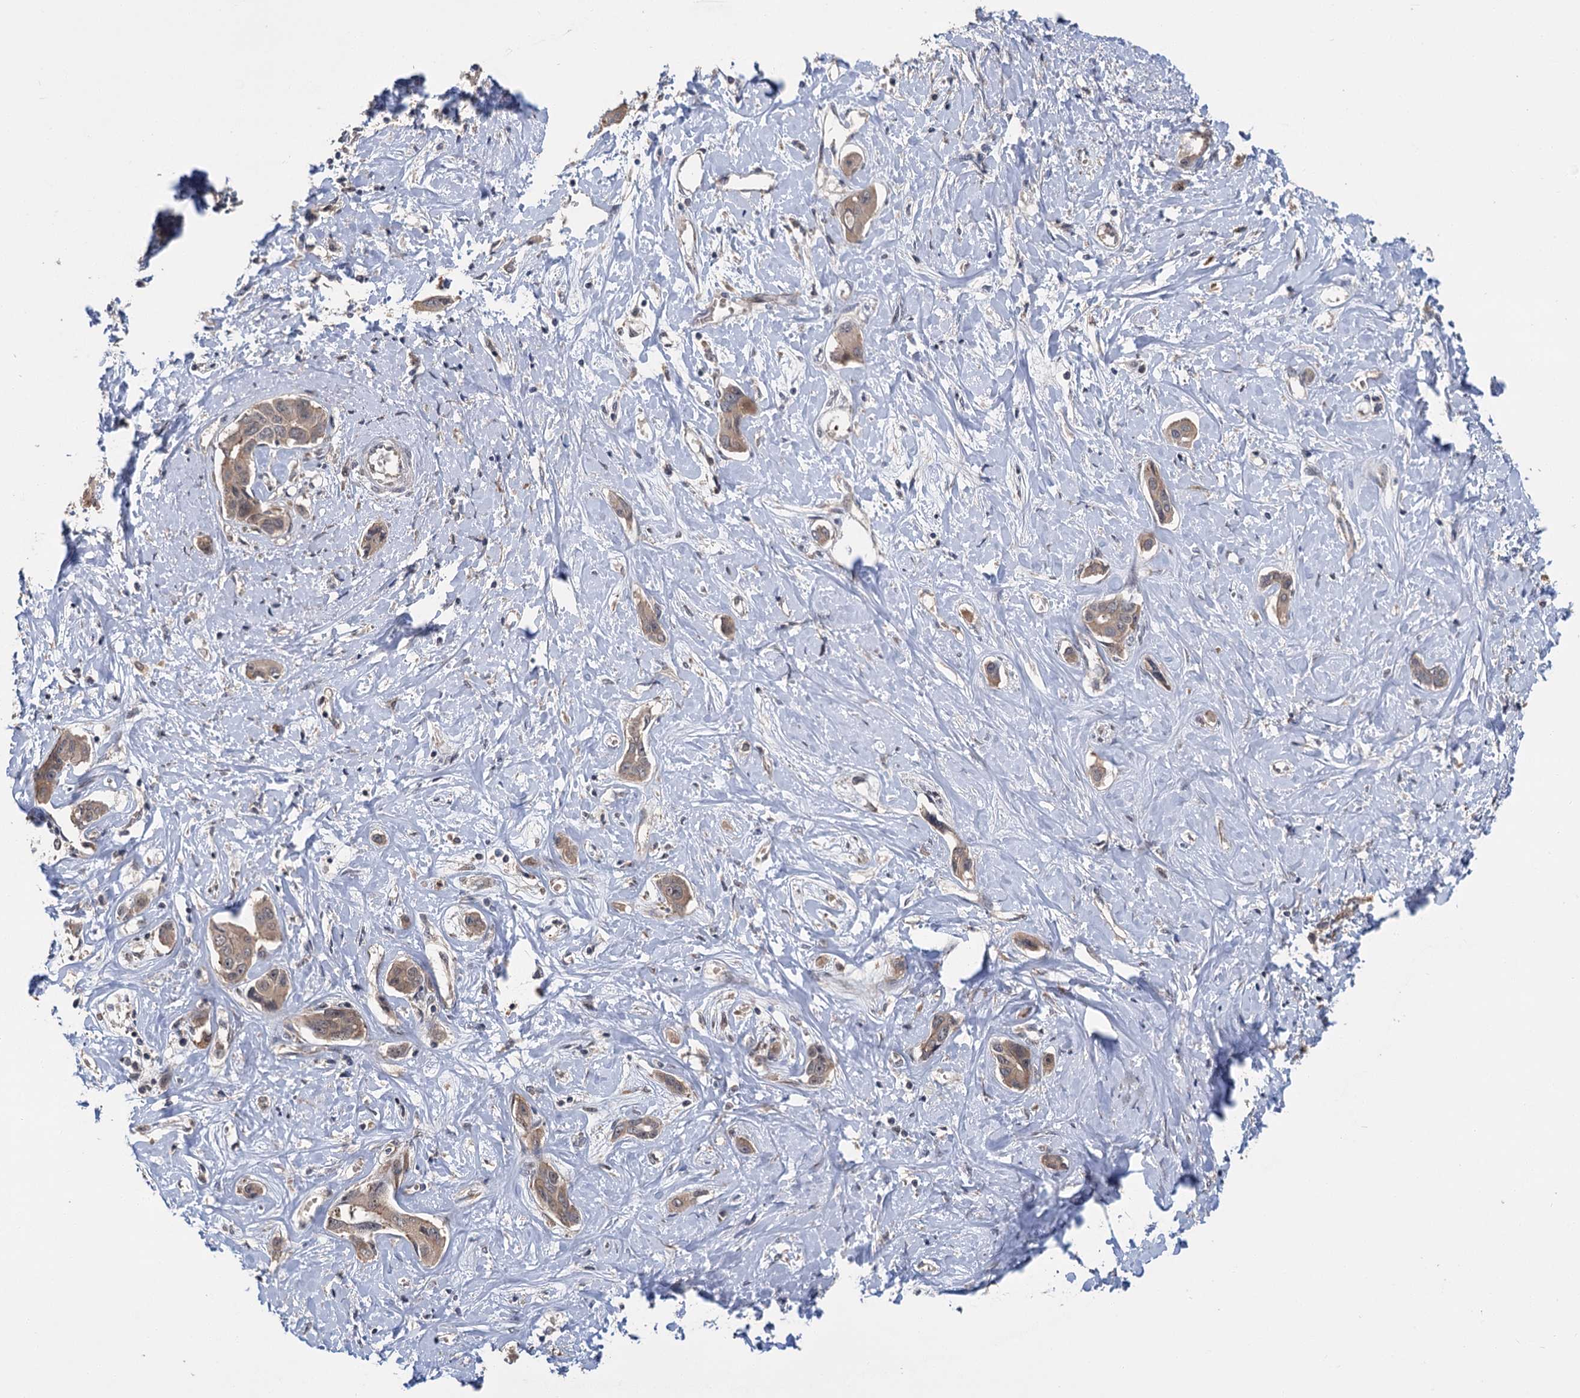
{"staining": {"intensity": "weak", "quantity": ">75%", "location": "cytoplasmic/membranous"}, "tissue": "liver cancer", "cell_type": "Tumor cells", "image_type": "cancer", "snomed": [{"axis": "morphology", "description": "Cholangiocarcinoma"}, {"axis": "topography", "description": "Liver"}], "caption": "Liver cholangiocarcinoma was stained to show a protein in brown. There is low levels of weak cytoplasmic/membranous expression in approximately >75% of tumor cells.", "gene": "KANSL2", "patient": {"sex": "male", "age": 59}}